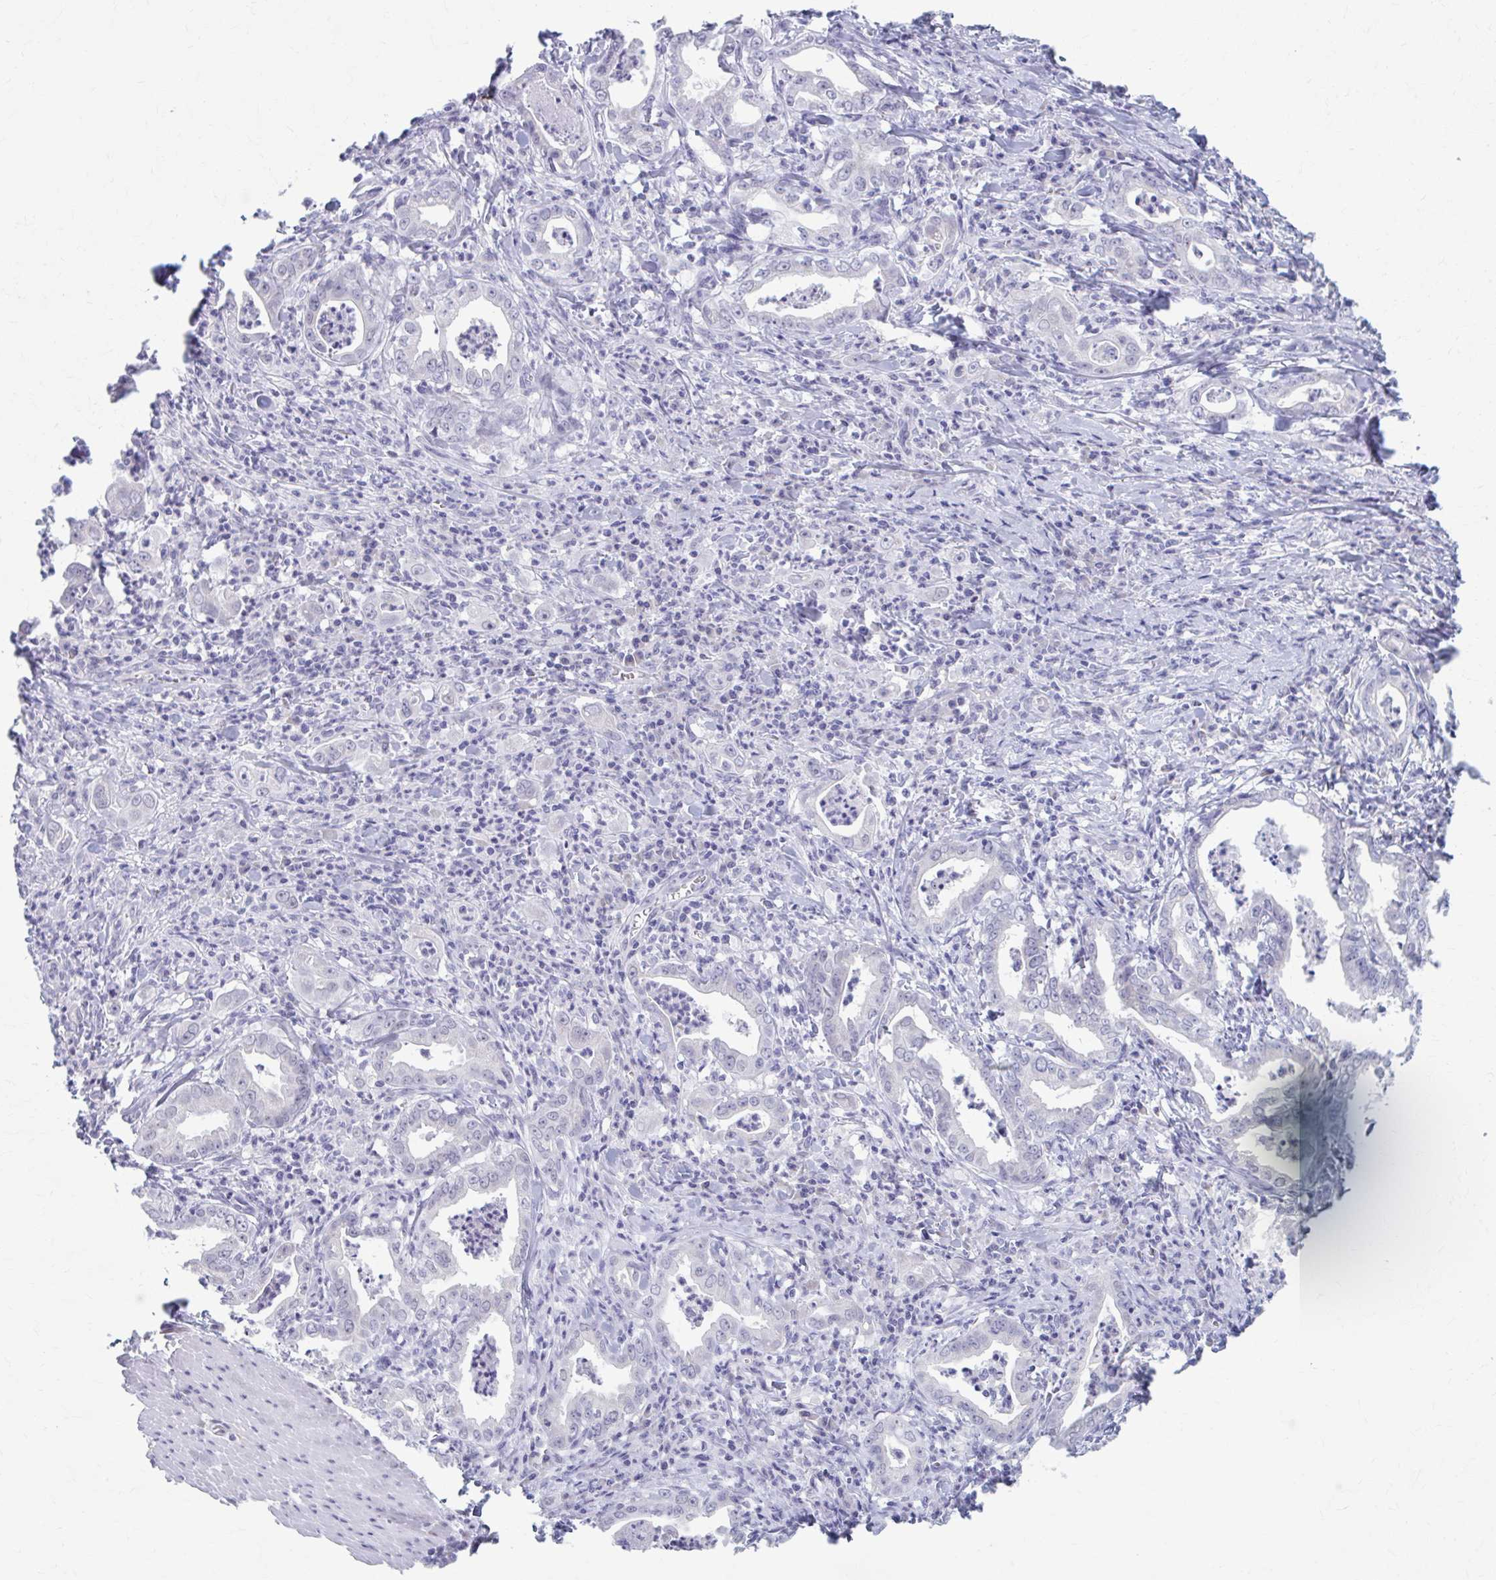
{"staining": {"intensity": "negative", "quantity": "none", "location": "none"}, "tissue": "stomach cancer", "cell_type": "Tumor cells", "image_type": "cancer", "snomed": [{"axis": "morphology", "description": "Adenocarcinoma, NOS"}, {"axis": "topography", "description": "Stomach, upper"}], "caption": "An image of human stomach adenocarcinoma is negative for staining in tumor cells.", "gene": "CCDC105", "patient": {"sex": "female", "age": 79}}